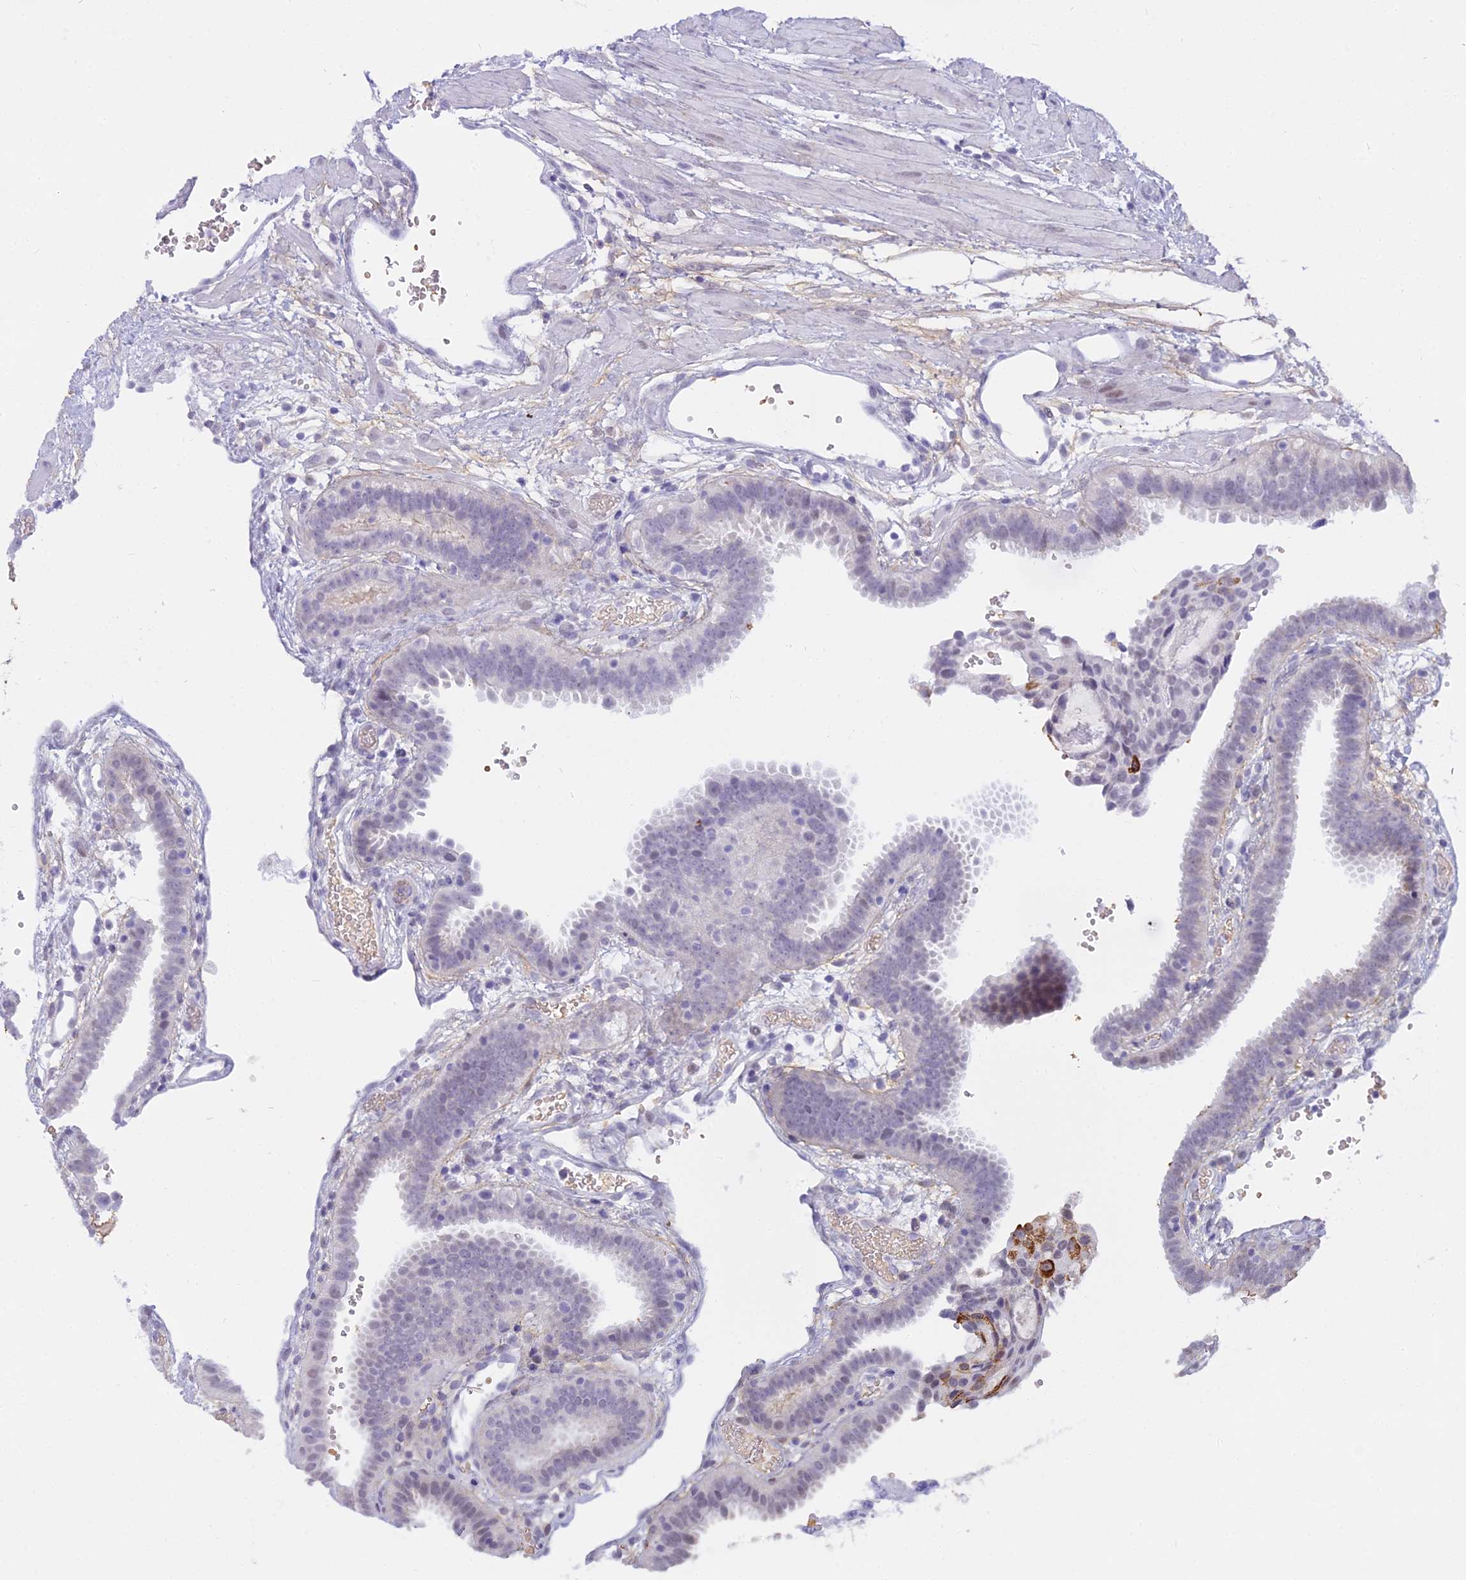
{"staining": {"intensity": "negative", "quantity": "none", "location": "none"}, "tissue": "fallopian tube", "cell_type": "Glandular cells", "image_type": "normal", "snomed": [{"axis": "morphology", "description": "Normal tissue, NOS"}, {"axis": "topography", "description": "Fallopian tube"}], "caption": "This micrograph is of unremarkable fallopian tube stained with IHC to label a protein in brown with the nuclei are counter-stained blue. There is no staining in glandular cells. (IHC, brightfield microscopy, high magnification).", "gene": "OSTN", "patient": {"sex": "female", "age": 37}}